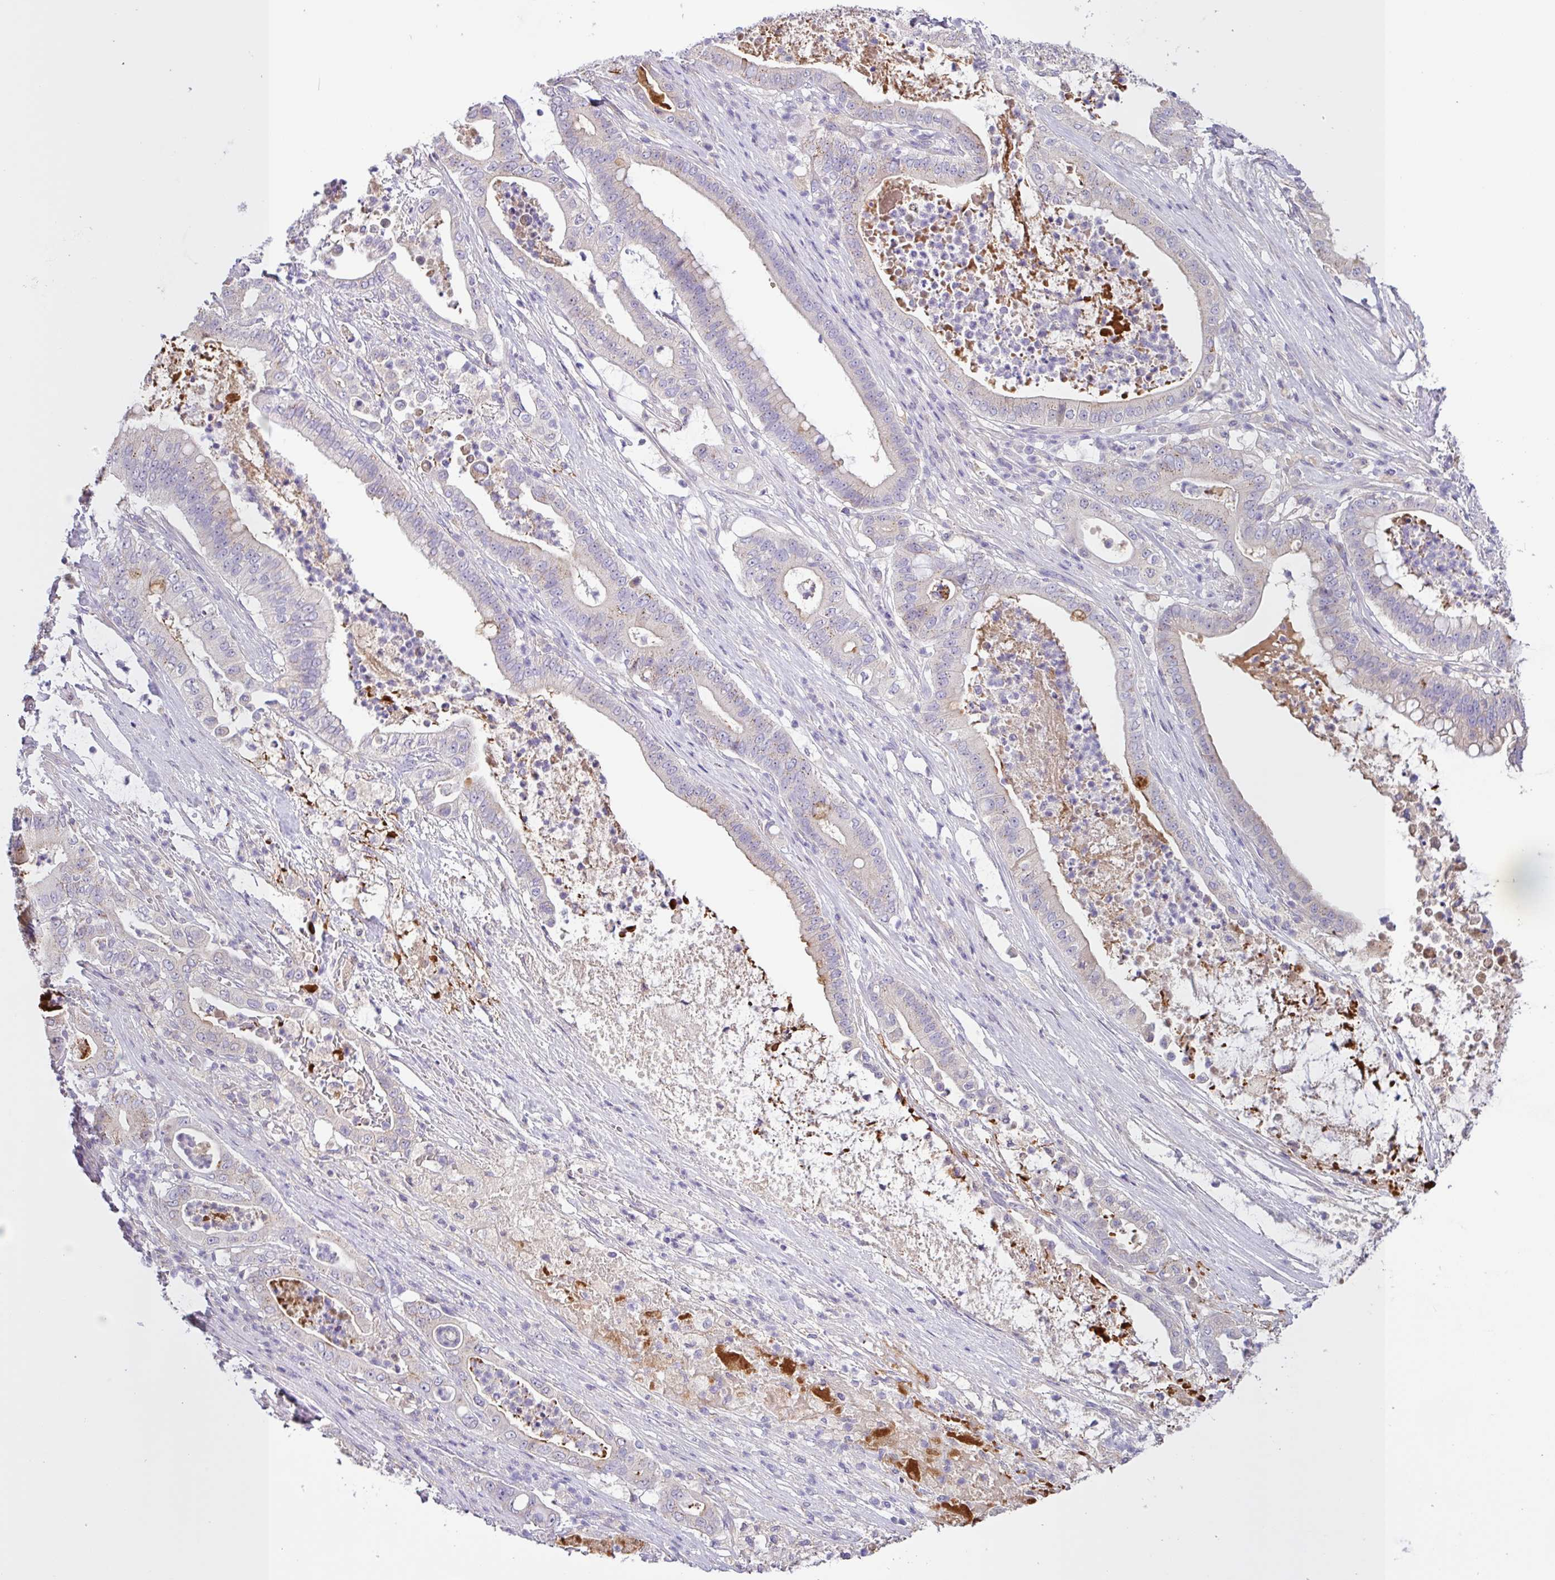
{"staining": {"intensity": "negative", "quantity": "none", "location": "none"}, "tissue": "pancreatic cancer", "cell_type": "Tumor cells", "image_type": "cancer", "snomed": [{"axis": "morphology", "description": "Adenocarcinoma, NOS"}, {"axis": "topography", "description": "Pancreas"}], "caption": "This image is of adenocarcinoma (pancreatic) stained with immunohistochemistry to label a protein in brown with the nuclei are counter-stained blue. There is no positivity in tumor cells.", "gene": "SFTPB", "patient": {"sex": "male", "age": 71}}